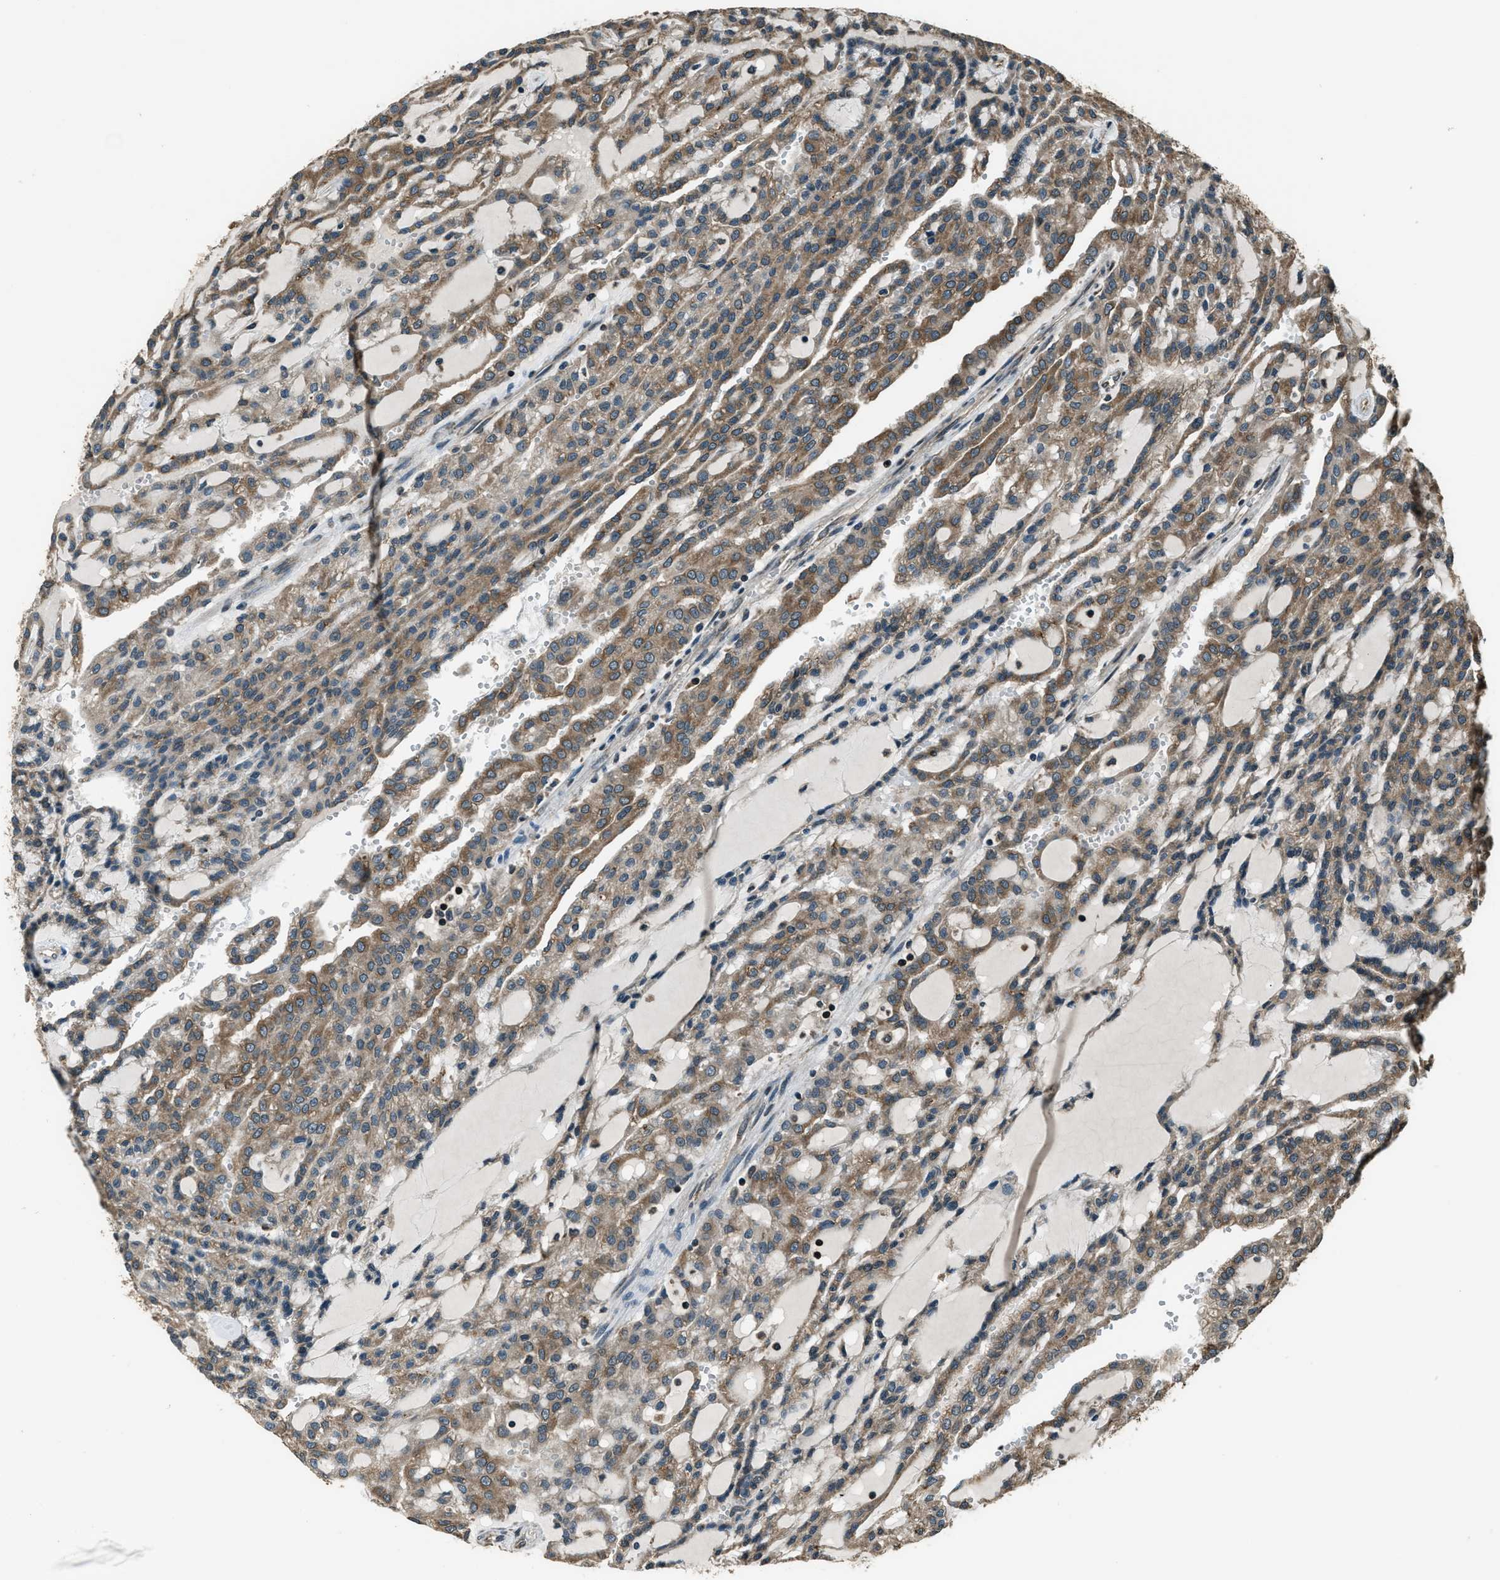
{"staining": {"intensity": "moderate", "quantity": ">75%", "location": "cytoplasmic/membranous"}, "tissue": "renal cancer", "cell_type": "Tumor cells", "image_type": "cancer", "snomed": [{"axis": "morphology", "description": "Adenocarcinoma, NOS"}, {"axis": "topography", "description": "Kidney"}], "caption": "The histopathology image shows a brown stain indicating the presence of a protein in the cytoplasmic/membranous of tumor cells in renal cancer. (DAB (3,3'-diaminobenzidine) IHC with brightfield microscopy, high magnification).", "gene": "TRIM4", "patient": {"sex": "male", "age": 63}}